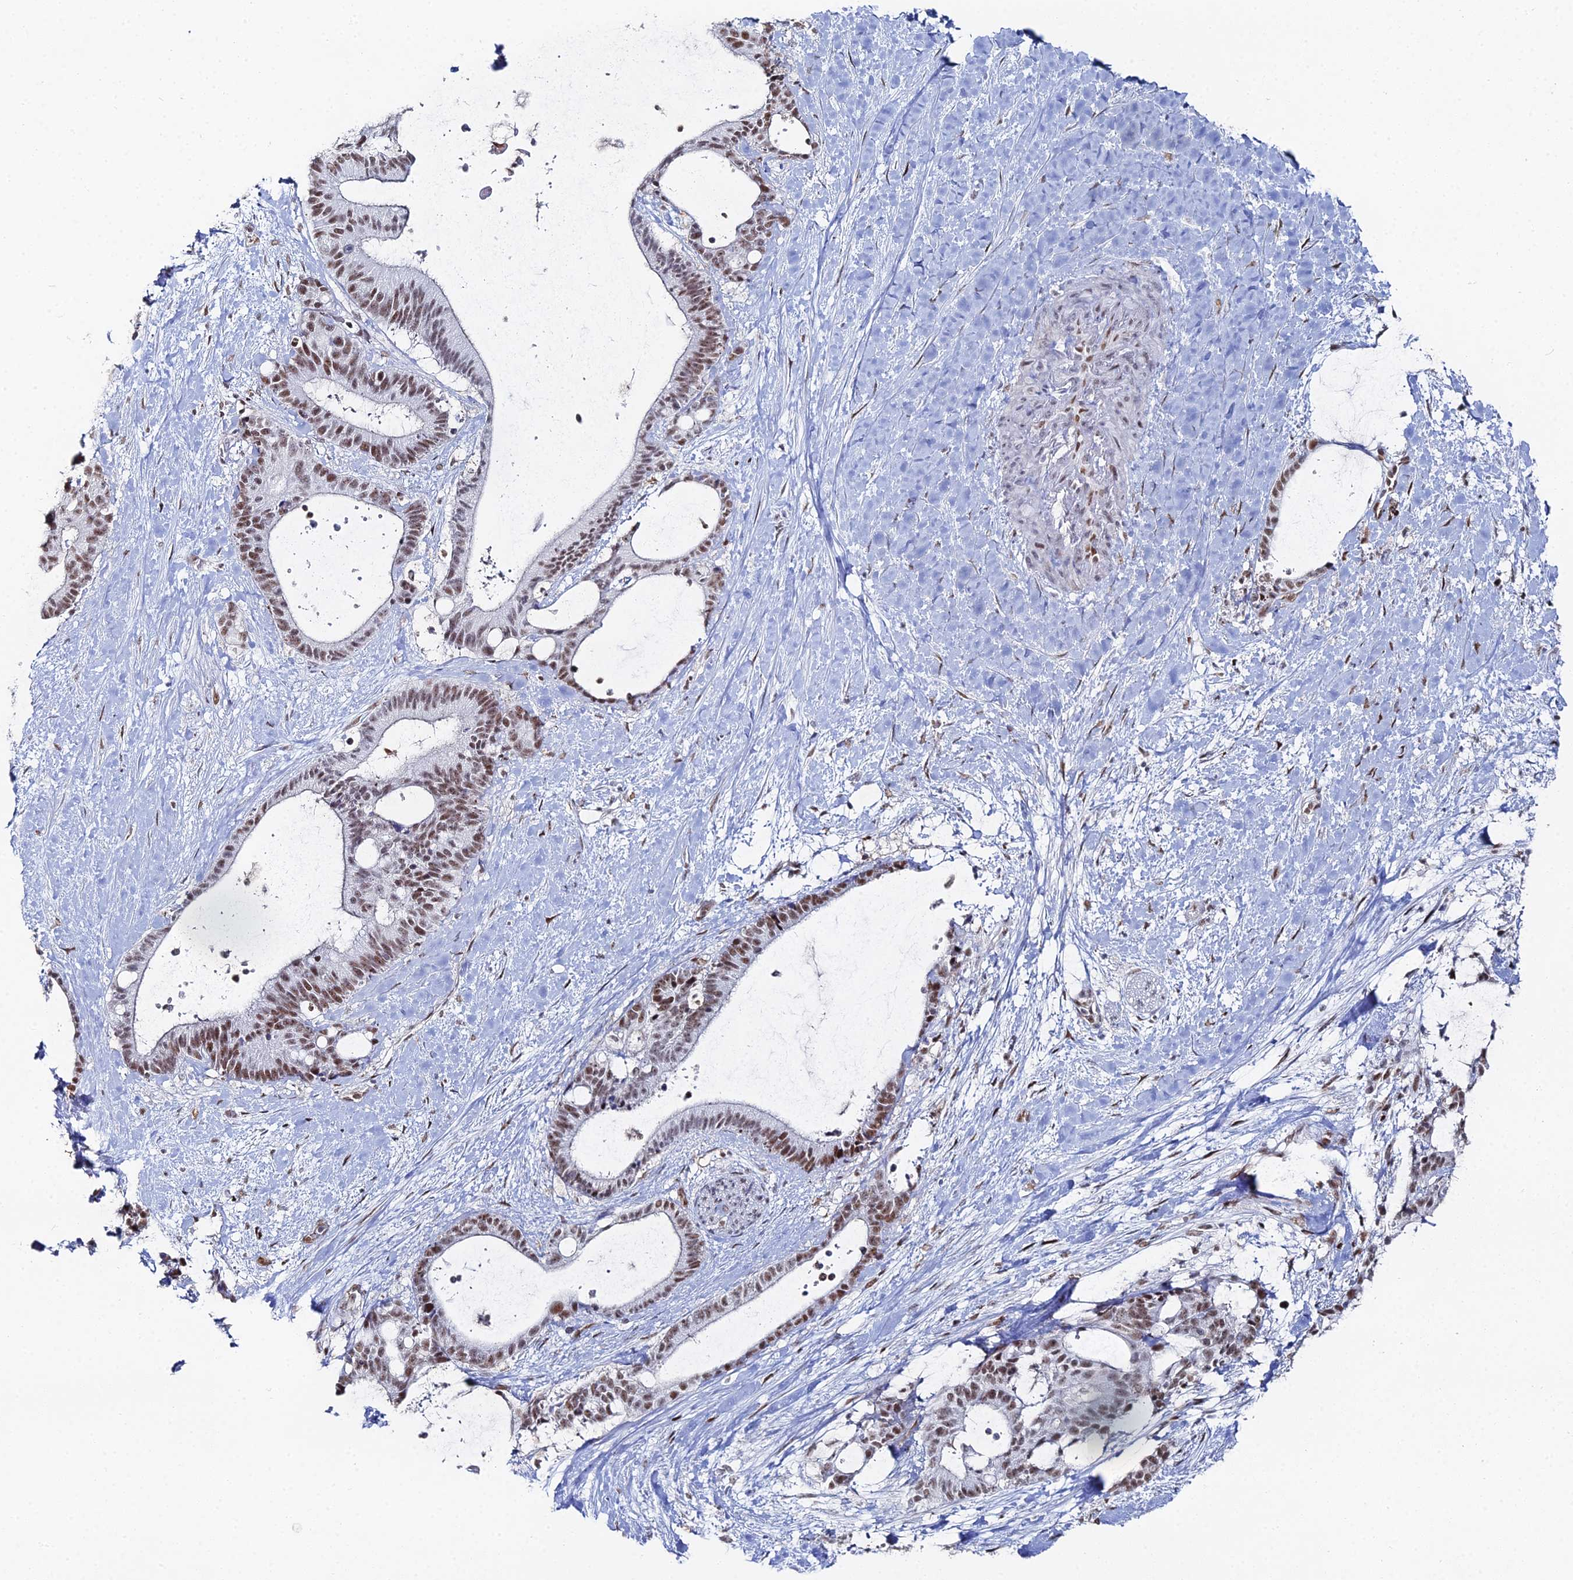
{"staining": {"intensity": "moderate", "quantity": ">75%", "location": "nuclear"}, "tissue": "liver cancer", "cell_type": "Tumor cells", "image_type": "cancer", "snomed": [{"axis": "morphology", "description": "Normal tissue, NOS"}, {"axis": "morphology", "description": "Cholangiocarcinoma"}, {"axis": "topography", "description": "Liver"}, {"axis": "topography", "description": "Peripheral nerve tissue"}], "caption": "DAB (3,3'-diaminobenzidine) immunohistochemical staining of human liver cancer (cholangiocarcinoma) demonstrates moderate nuclear protein positivity in about >75% of tumor cells. The protein of interest is shown in brown color, while the nuclei are stained blue.", "gene": "GSC2", "patient": {"sex": "female", "age": 73}}